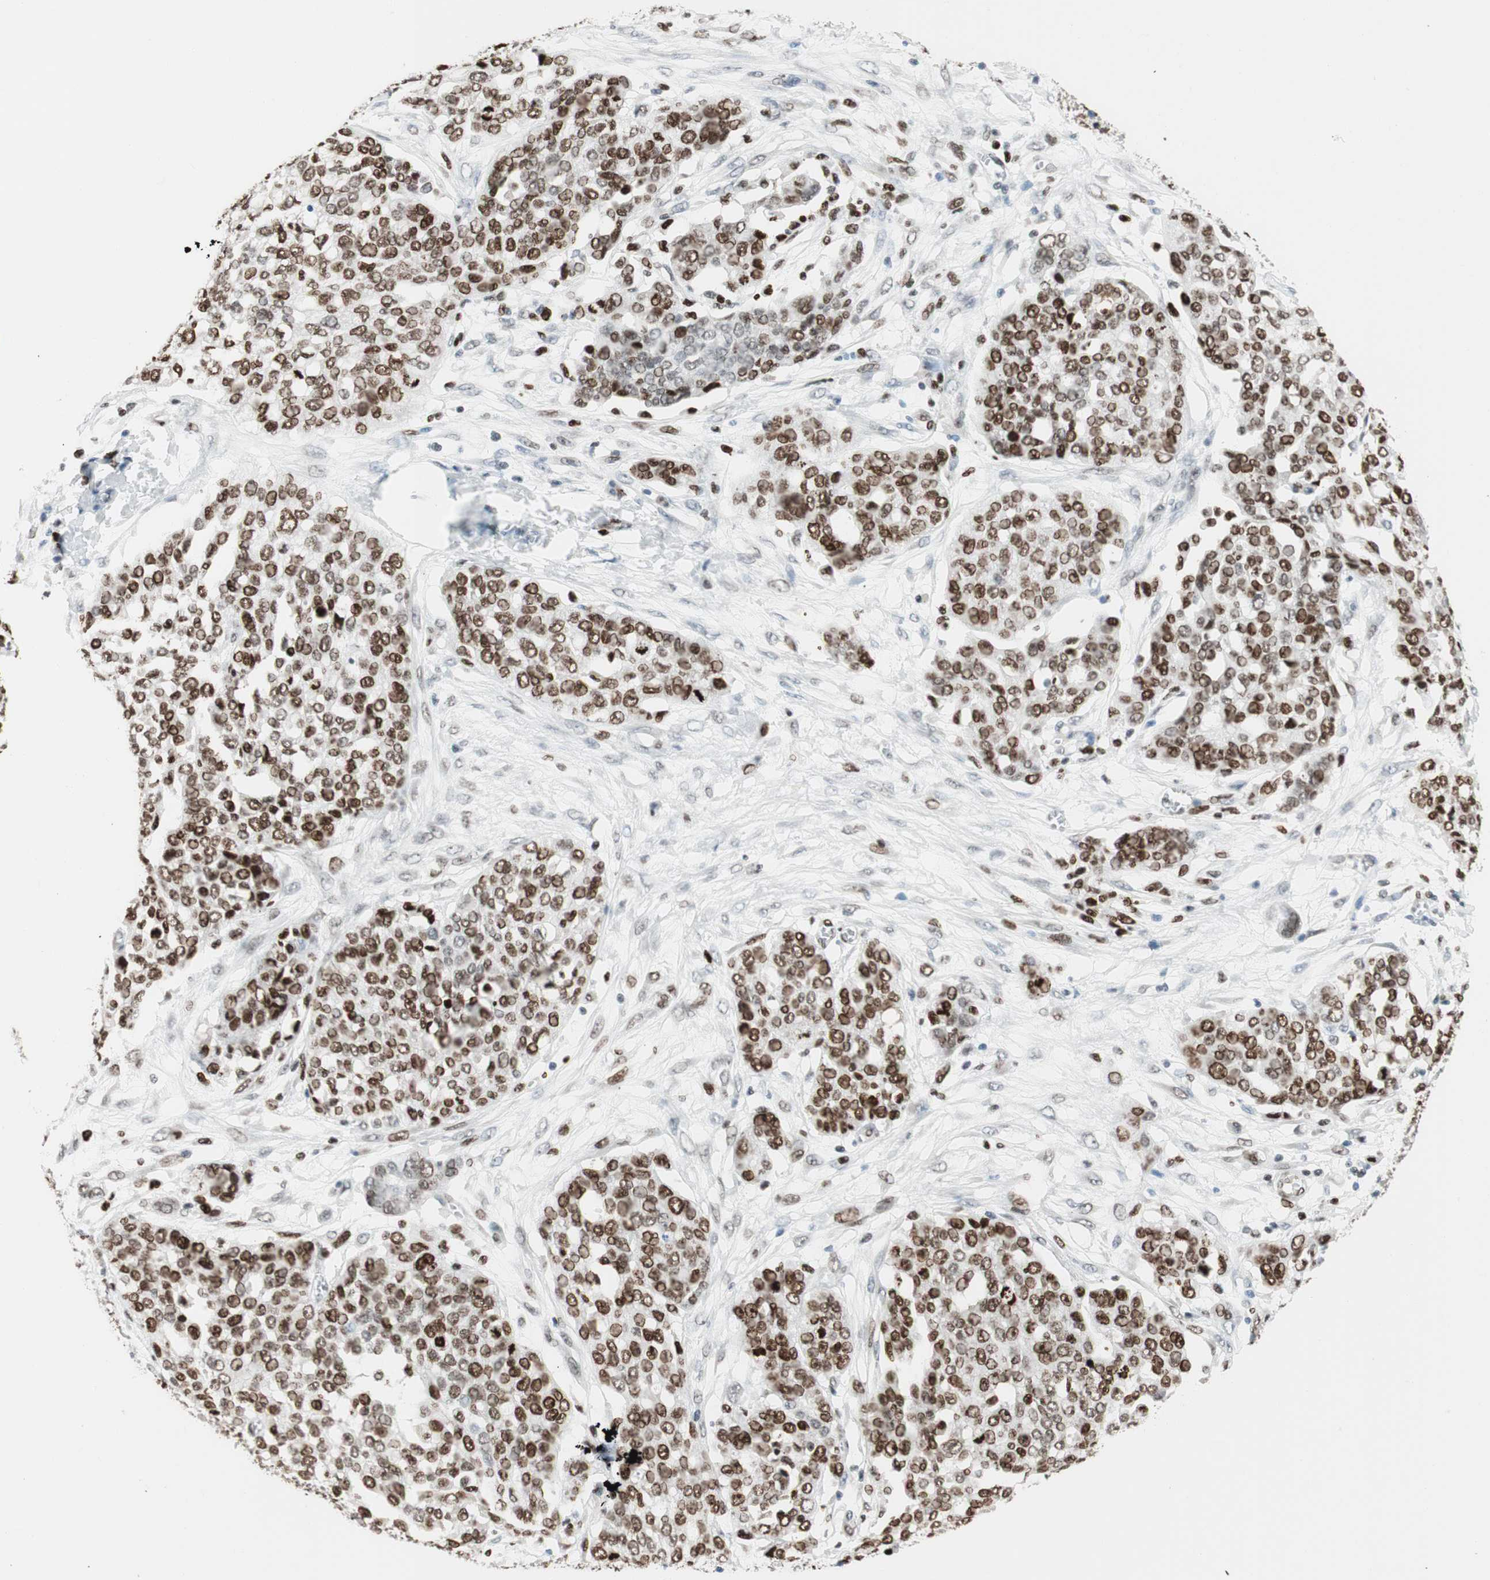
{"staining": {"intensity": "moderate", "quantity": ">75%", "location": "nuclear"}, "tissue": "ovarian cancer", "cell_type": "Tumor cells", "image_type": "cancer", "snomed": [{"axis": "morphology", "description": "Cystadenocarcinoma, serous, NOS"}, {"axis": "topography", "description": "Soft tissue"}, {"axis": "topography", "description": "Ovary"}], "caption": "DAB (3,3'-diaminobenzidine) immunohistochemical staining of ovarian cancer (serous cystadenocarcinoma) shows moderate nuclear protein staining in approximately >75% of tumor cells.", "gene": "EZH2", "patient": {"sex": "female", "age": 57}}